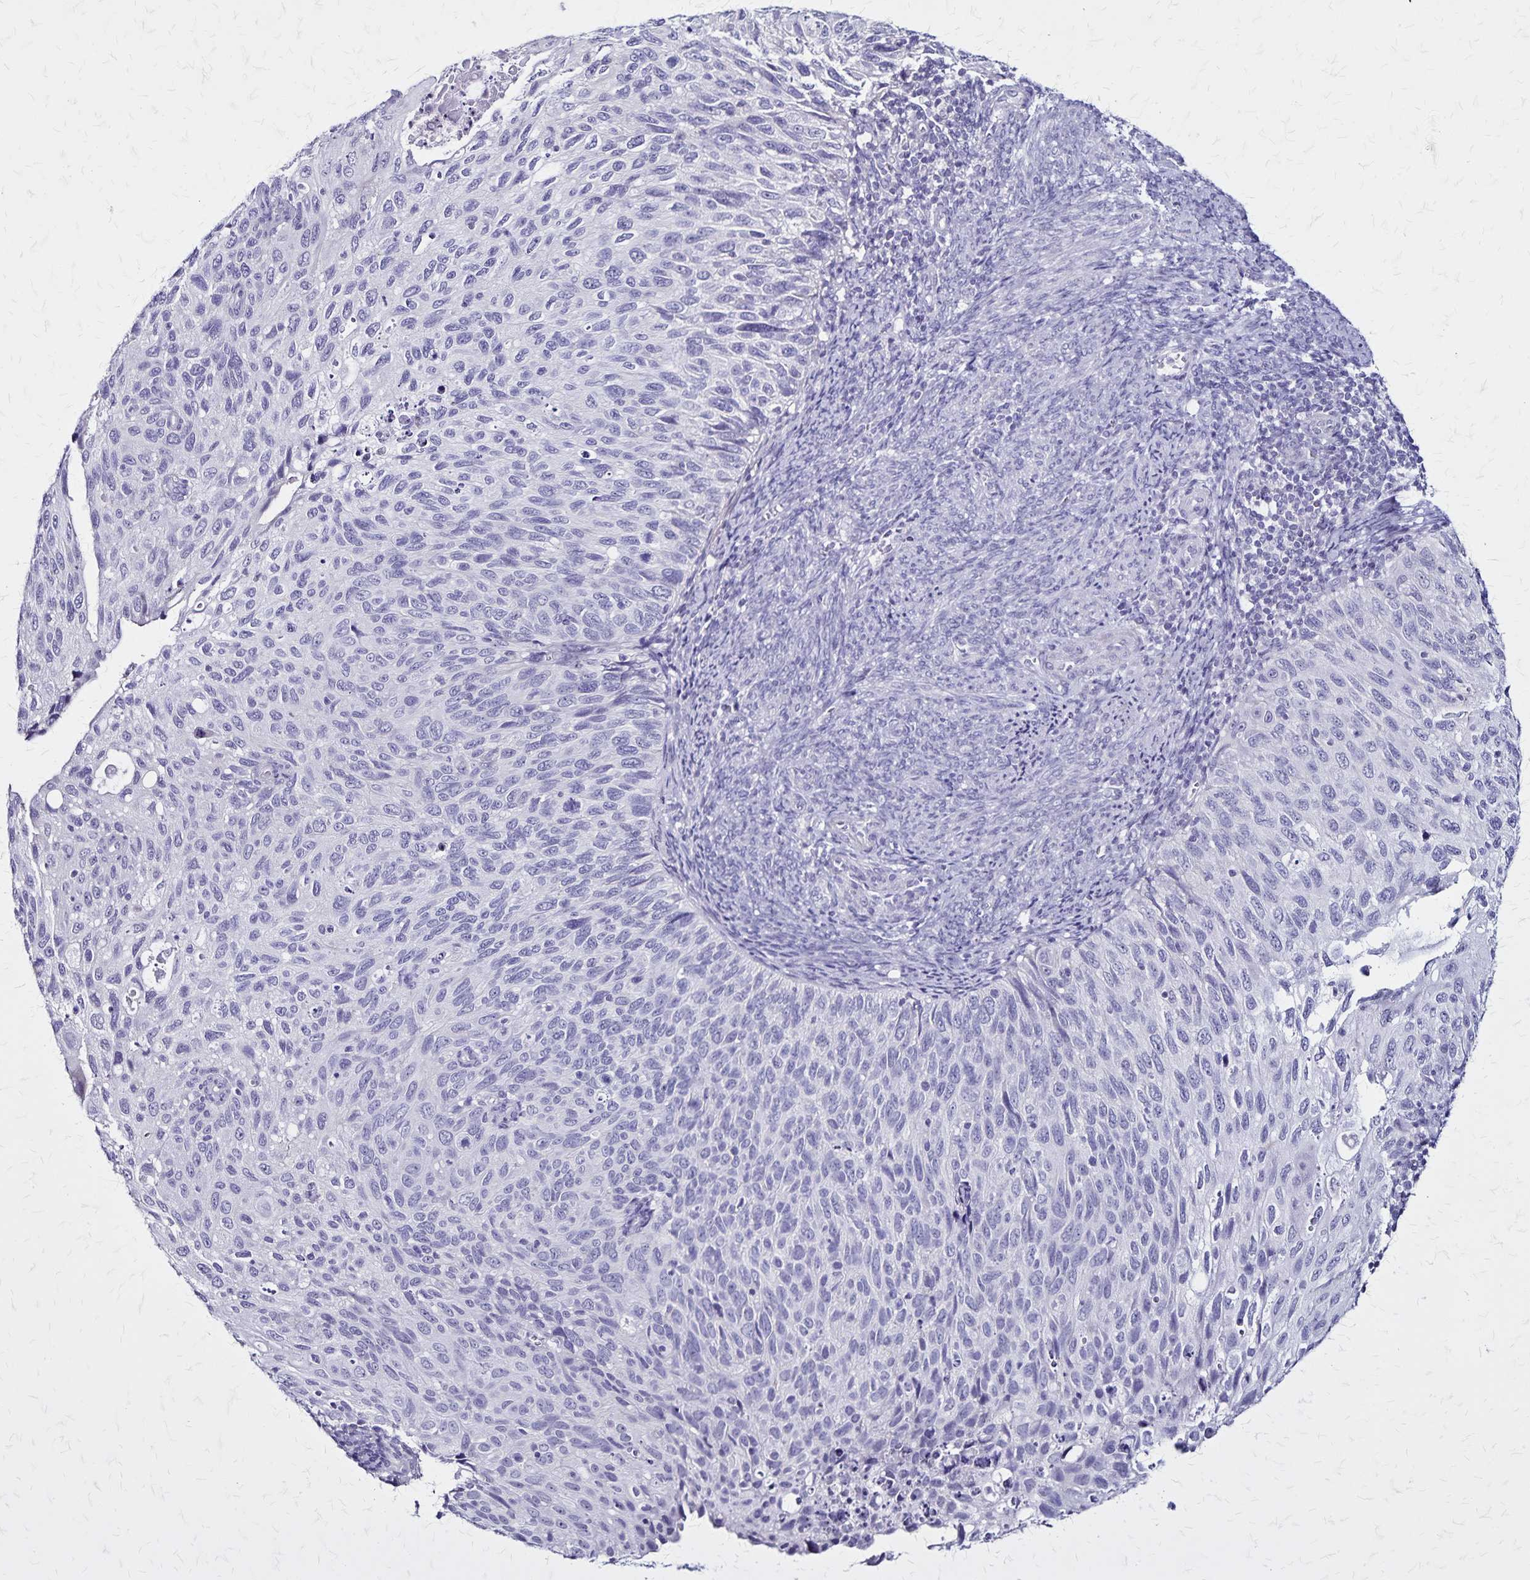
{"staining": {"intensity": "negative", "quantity": "none", "location": "none"}, "tissue": "cervical cancer", "cell_type": "Tumor cells", "image_type": "cancer", "snomed": [{"axis": "morphology", "description": "Squamous cell carcinoma, NOS"}, {"axis": "topography", "description": "Cervix"}], "caption": "IHC histopathology image of neoplastic tissue: human squamous cell carcinoma (cervical) stained with DAB shows no significant protein expression in tumor cells.", "gene": "PLXNA4", "patient": {"sex": "female", "age": 70}}